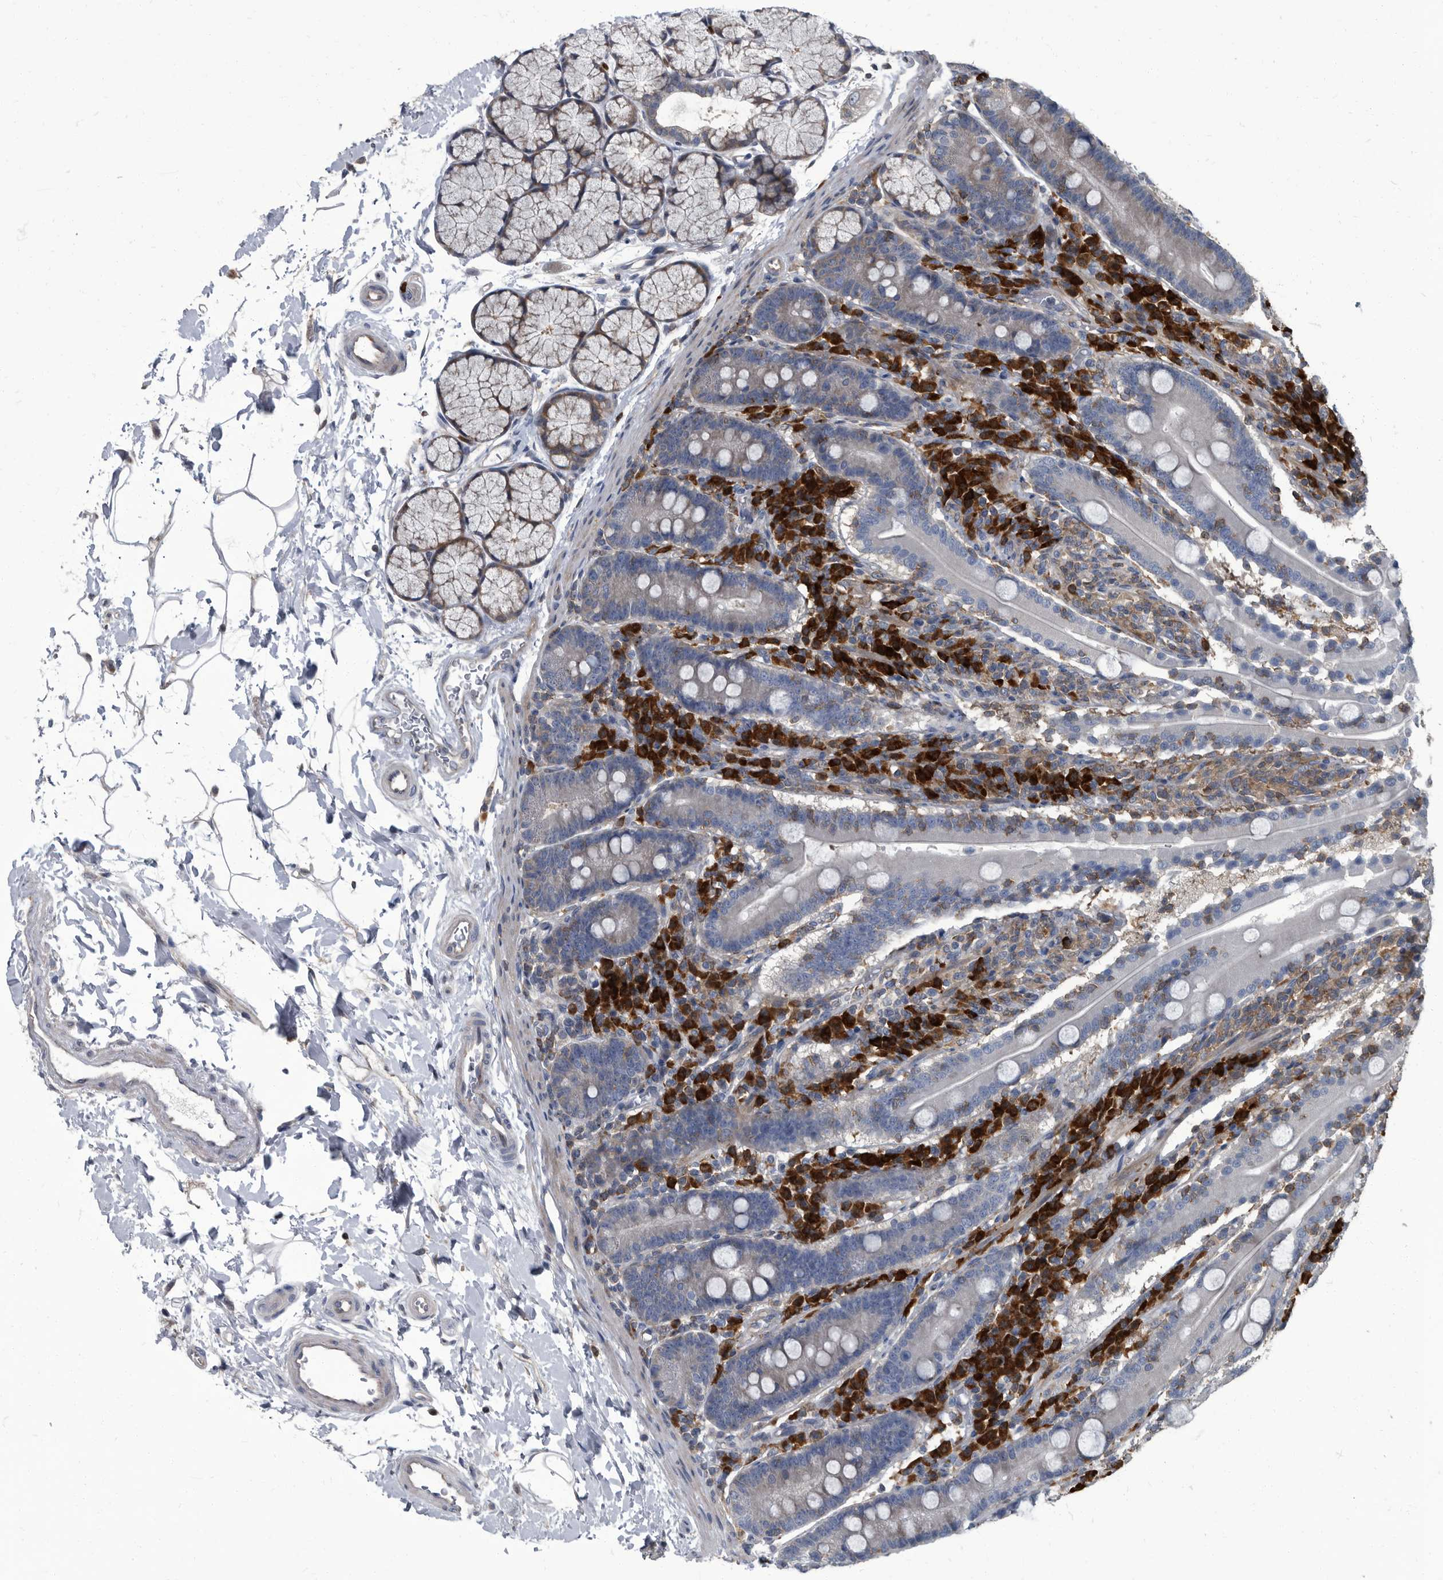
{"staining": {"intensity": "negative", "quantity": "none", "location": "none"}, "tissue": "duodenum", "cell_type": "Glandular cells", "image_type": "normal", "snomed": [{"axis": "morphology", "description": "Normal tissue, NOS"}, {"axis": "topography", "description": "Duodenum"}], "caption": "Immunohistochemistry of unremarkable human duodenum demonstrates no positivity in glandular cells.", "gene": "CDV3", "patient": {"sex": "male", "age": 35}}